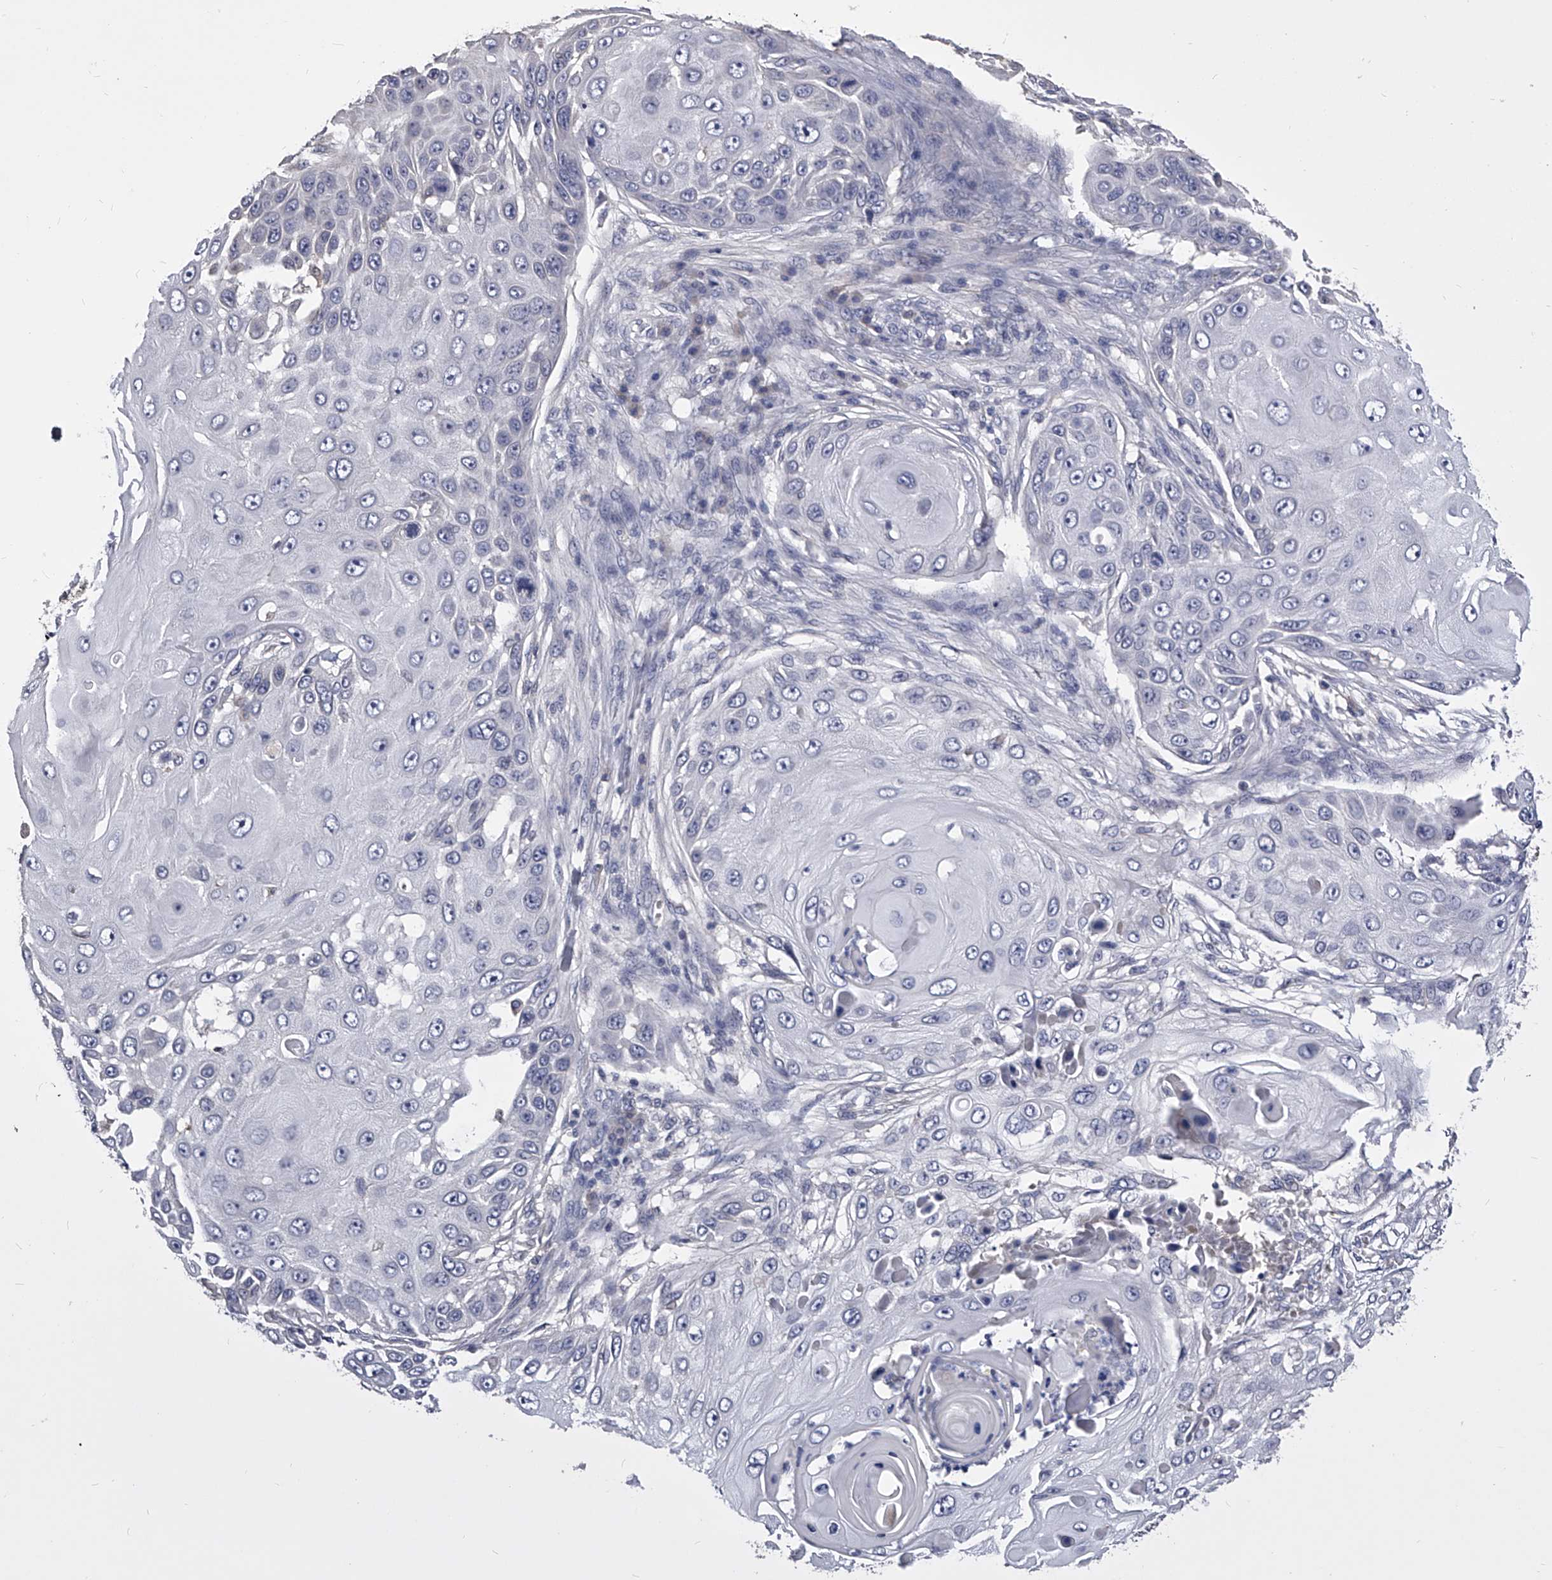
{"staining": {"intensity": "negative", "quantity": "none", "location": "none"}, "tissue": "skin cancer", "cell_type": "Tumor cells", "image_type": "cancer", "snomed": [{"axis": "morphology", "description": "Squamous cell carcinoma, NOS"}, {"axis": "topography", "description": "Skin"}], "caption": "High magnification brightfield microscopy of skin cancer (squamous cell carcinoma) stained with DAB (3,3'-diaminobenzidine) (brown) and counterstained with hematoxylin (blue): tumor cells show no significant staining. Nuclei are stained in blue.", "gene": "MDN1", "patient": {"sex": "female", "age": 44}}